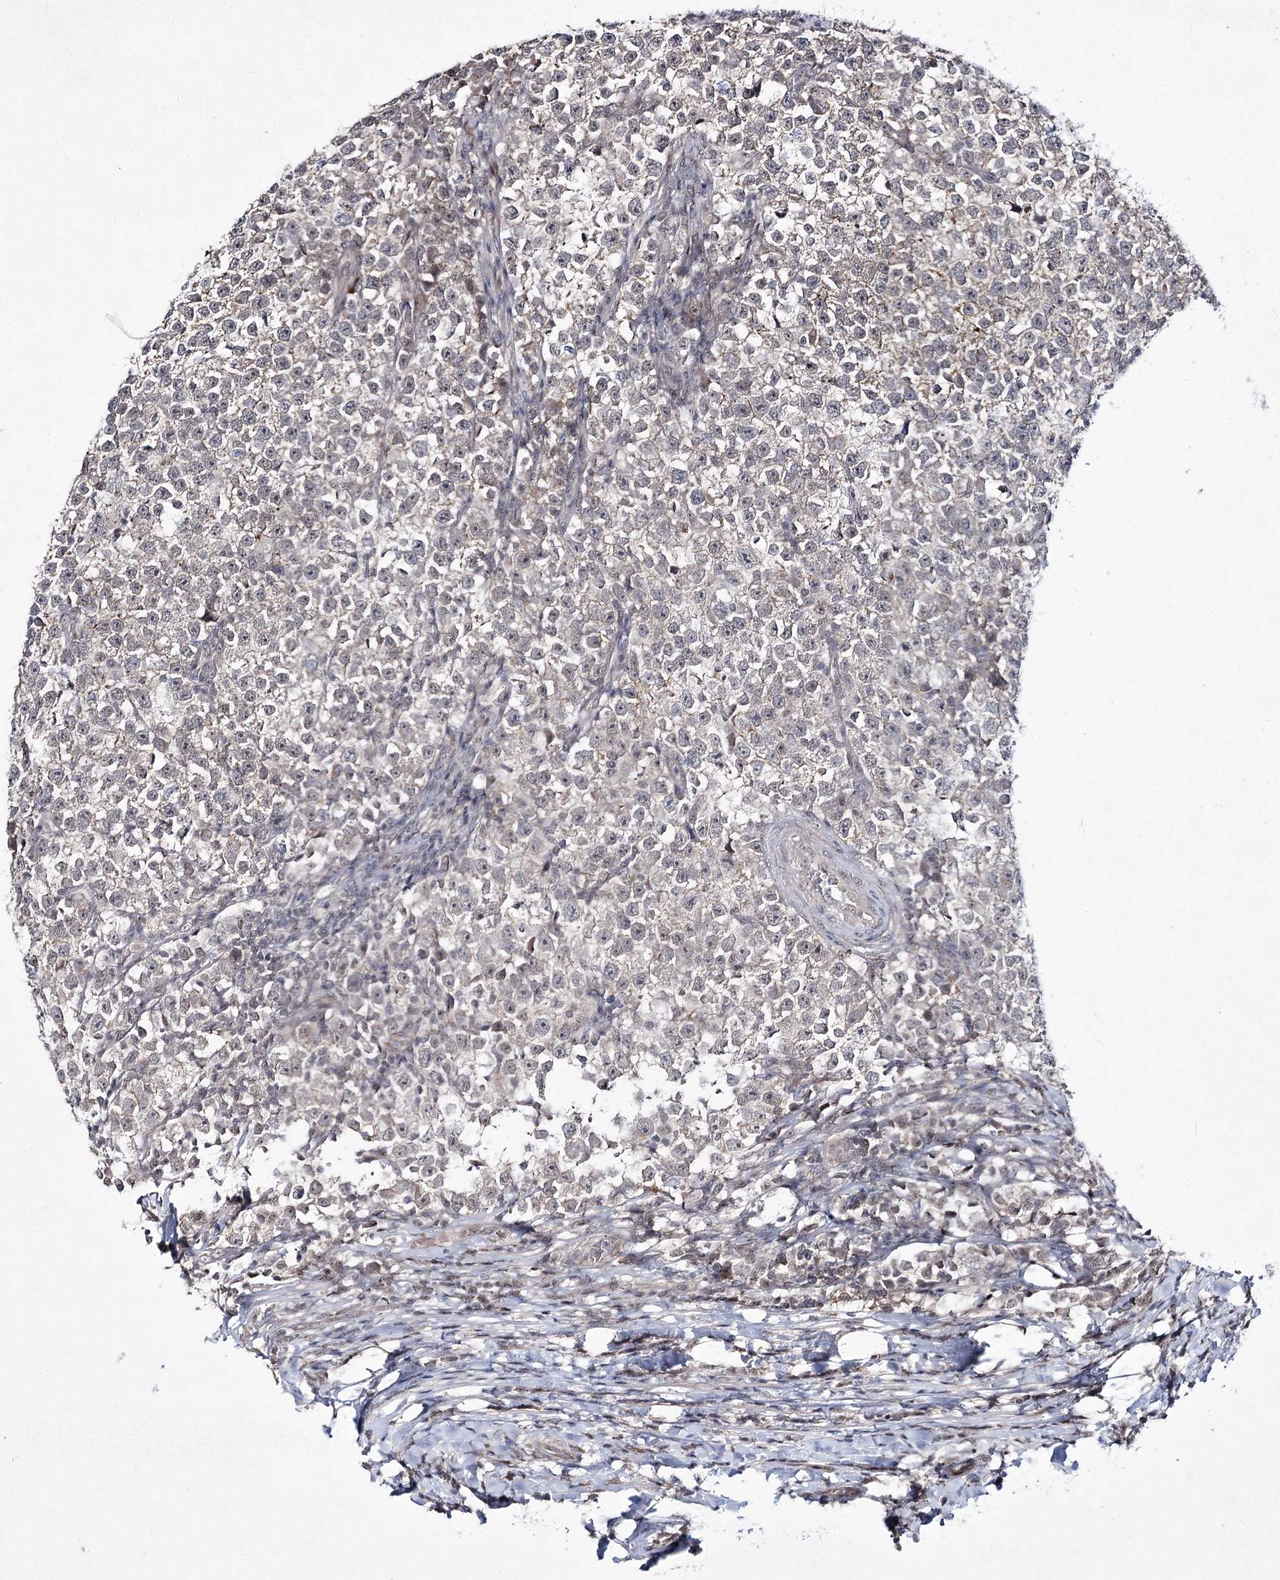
{"staining": {"intensity": "negative", "quantity": "none", "location": "none"}, "tissue": "testis cancer", "cell_type": "Tumor cells", "image_type": "cancer", "snomed": [{"axis": "morphology", "description": "Normal tissue, NOS"}, {"axis": "morphology", "description": "Seminoma, NOS"}, {"axis": "topography", "description": "Testis"}], "caption": "Human testis cancer stained for a protein using IHC demonstrates no positivity in tumor cells.", "gene": "HOXC11", "patient": {"sex": "male", "age": 43}}